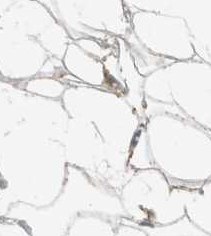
{"staining": {"intensity": "weak", "quantity": ">75%", "location": "cytoplasmic/membranous"}, "tissue": "adipose tissue", "cell_type": "Adipocytes", "image_type": "normal", "snomed": [{"axis": "morphology", "description": "Normal tissue, NOS"}, {"axis": "morphology", "description": "Fibrosis, NOS"}, {"axis": "topography", "description": "Breast"}, {"axis": "topography", "description": "Adipose tissue"}], "caption": "Brown immunohistochemical staining in benign adipose tissue reveals weak cytoplasmic/membranous positivity in approximately >75% of adipocytes.", "gene": "AMPD1", "patient": {"sex": "female", "age": 39}}